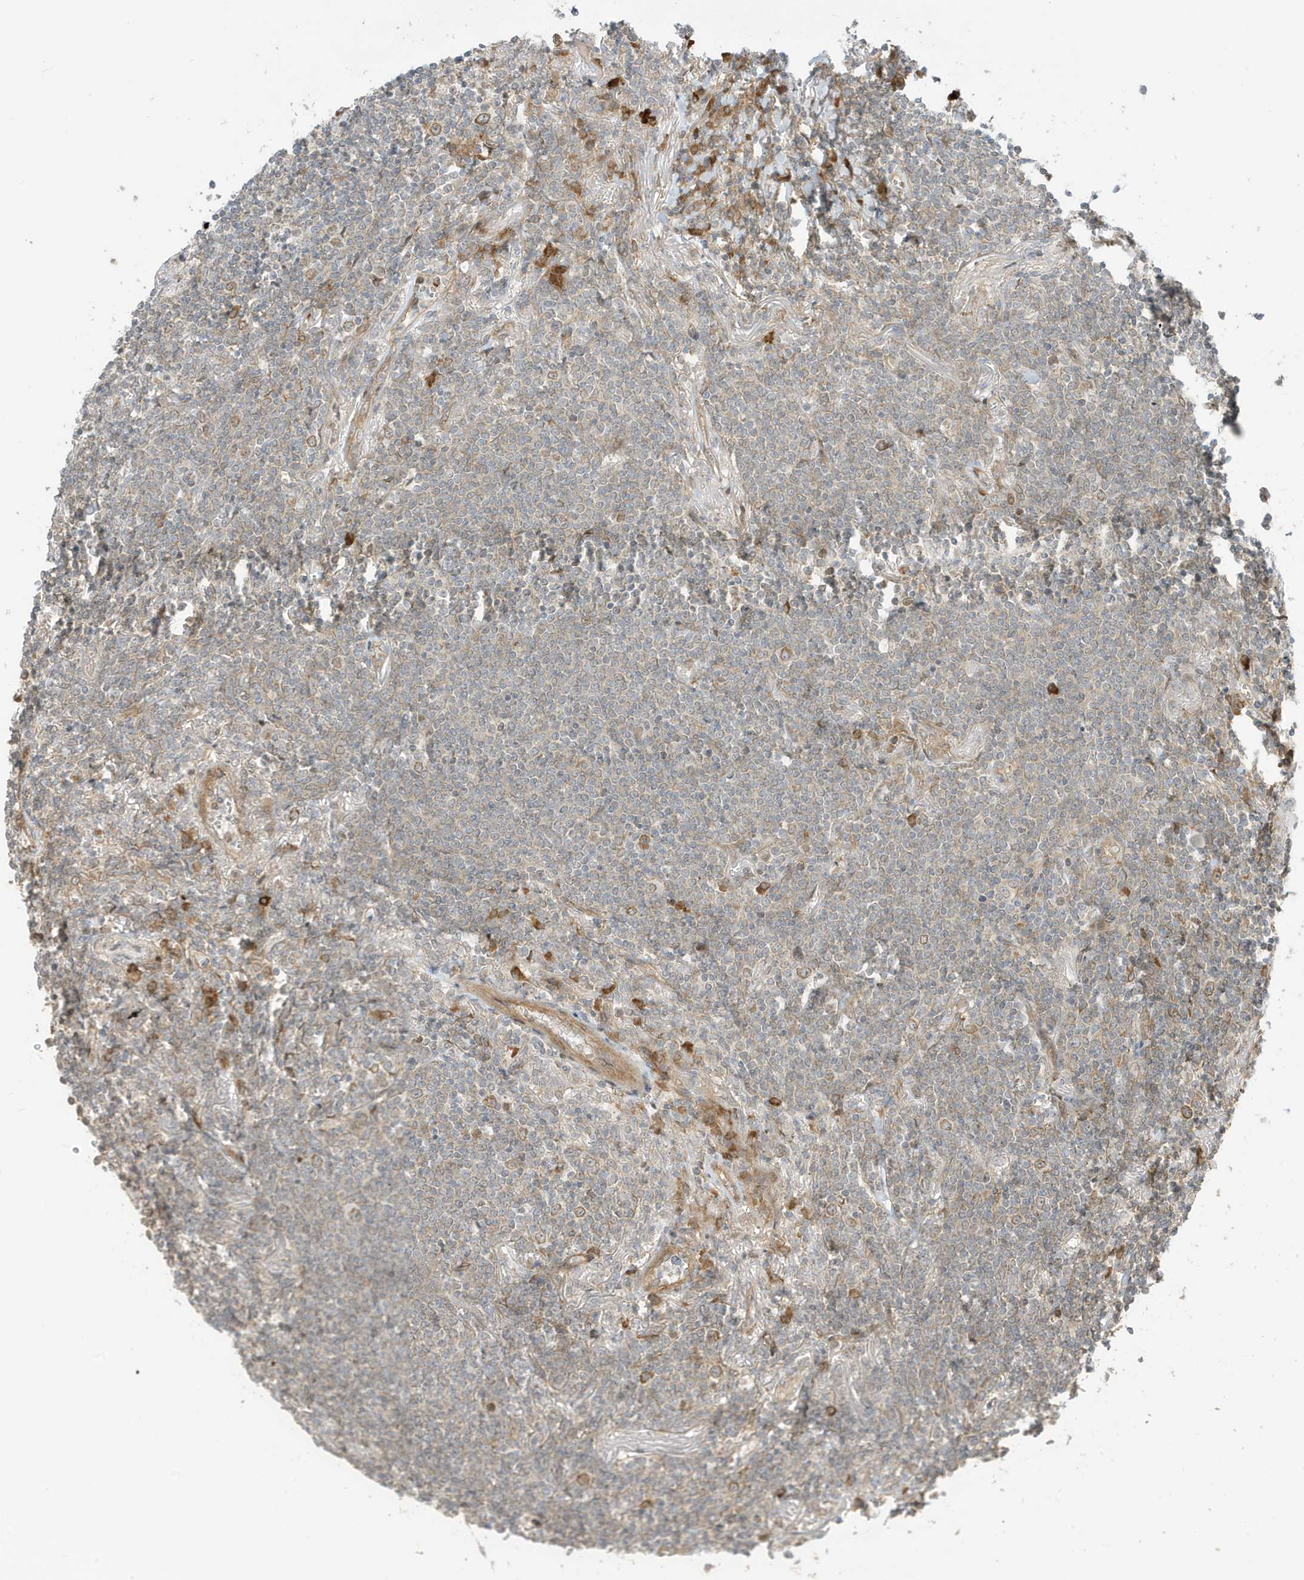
{"staining": {"intensity": "negative", "quantity": "none", "location": "none"}, "tissue": "lymphoma", "cell_type": "Tumor cells", "image_type": "cancer", "snomed": [{"axis": "morphology", "description": "Malignant lymphoma, non-Hodgkin's type, Low grade"}, {"axis": "topography", "description": "Lung"}], "caption": "Immunohistochemistry (IHC) photomicrograph of human low-grade malignant lymphoma, non-Hodgkin's type stained for a protein (brown), which demonstrates no staining in tumor cells.", "gene": "SCARF2", "patient": {"sex": "female", "age": 71}}